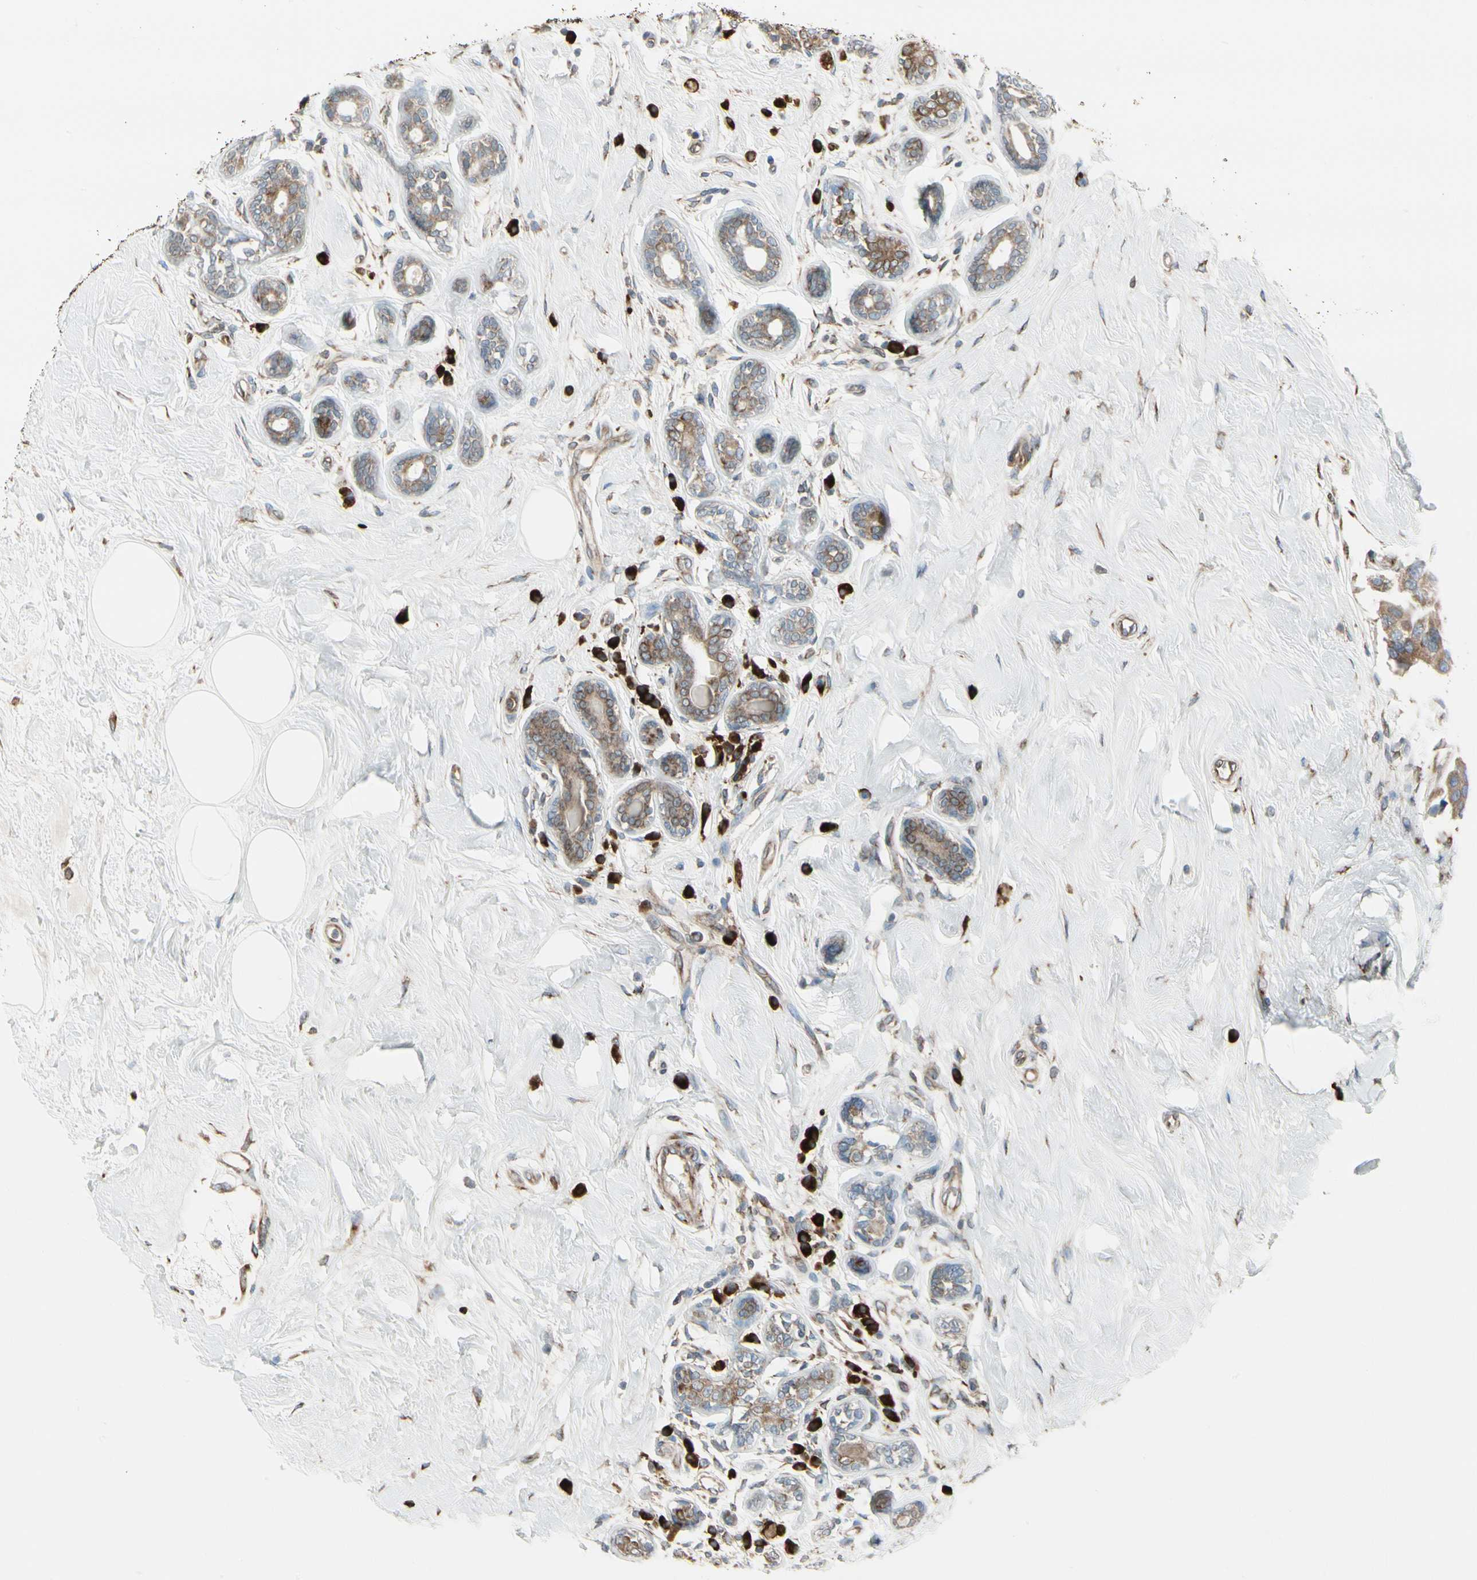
{"staining": {"intensity": "weak", "quantity": ">75%", "location": "cytoplasmic/membranous"}, "tissue": "breast cancer", "cell_type": "Tumor cells", "image_type": "cancer", "snomed": [{"axis": "morphology", "description": "Normal tissue, NOS"}, {"axis": "morphology", "description": "Duct carcinoma"}, {"axis": "topography", "description": "Breast"}], "caption": "This histopathology image demonstrates immunohistochemistry staining of human invasive ductal carcinoma (breast), with low weak cytoplasmic/membranous expression in about >75% of tumor cells.", "gene": "FNDC3A", "patient": {"sex": "female", "age": 39}}